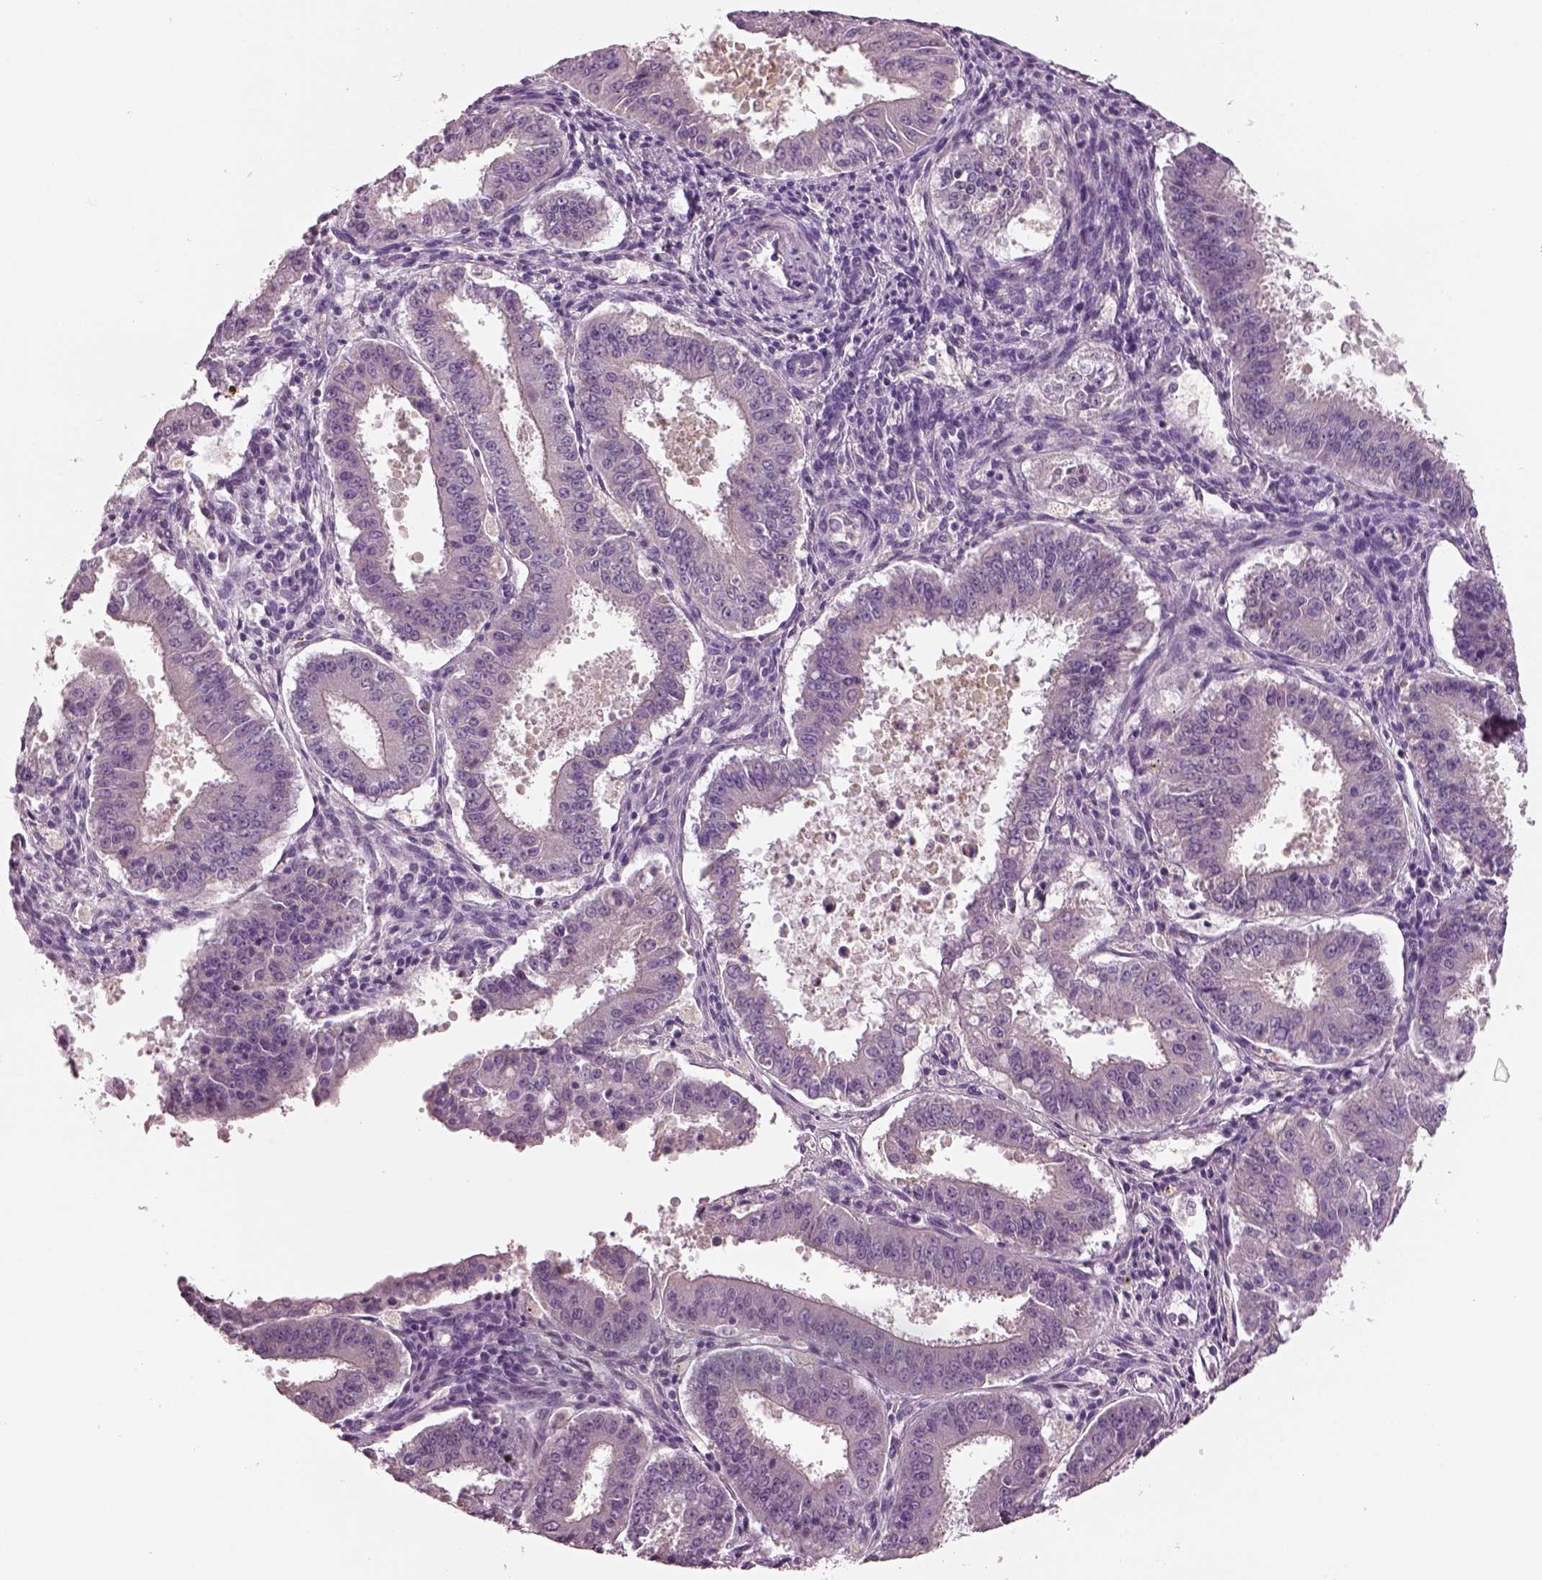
{"staining": {"intensity": "negative", "quantity": "none", "location": "none"}, "tissue": "ovarian cancer", "cell_type": "Tumor cells", "image_type": "cancer", "snomed": [{"axis": "morphology", "description": "Carcinoma, endometroid"}, {"axis": "topography", "description": "Ovary"}], "caption": "The immunohistochemistry histopathology image has no significant staining in tumor cells of ovarian cancer (endometroid carcinoma) tissue. (DAB immunohistochemistry (IHC) with hematoxylin counter stain).", "gene": "ELSPBP1", "patient": {"sex": "female", "age": 42}}